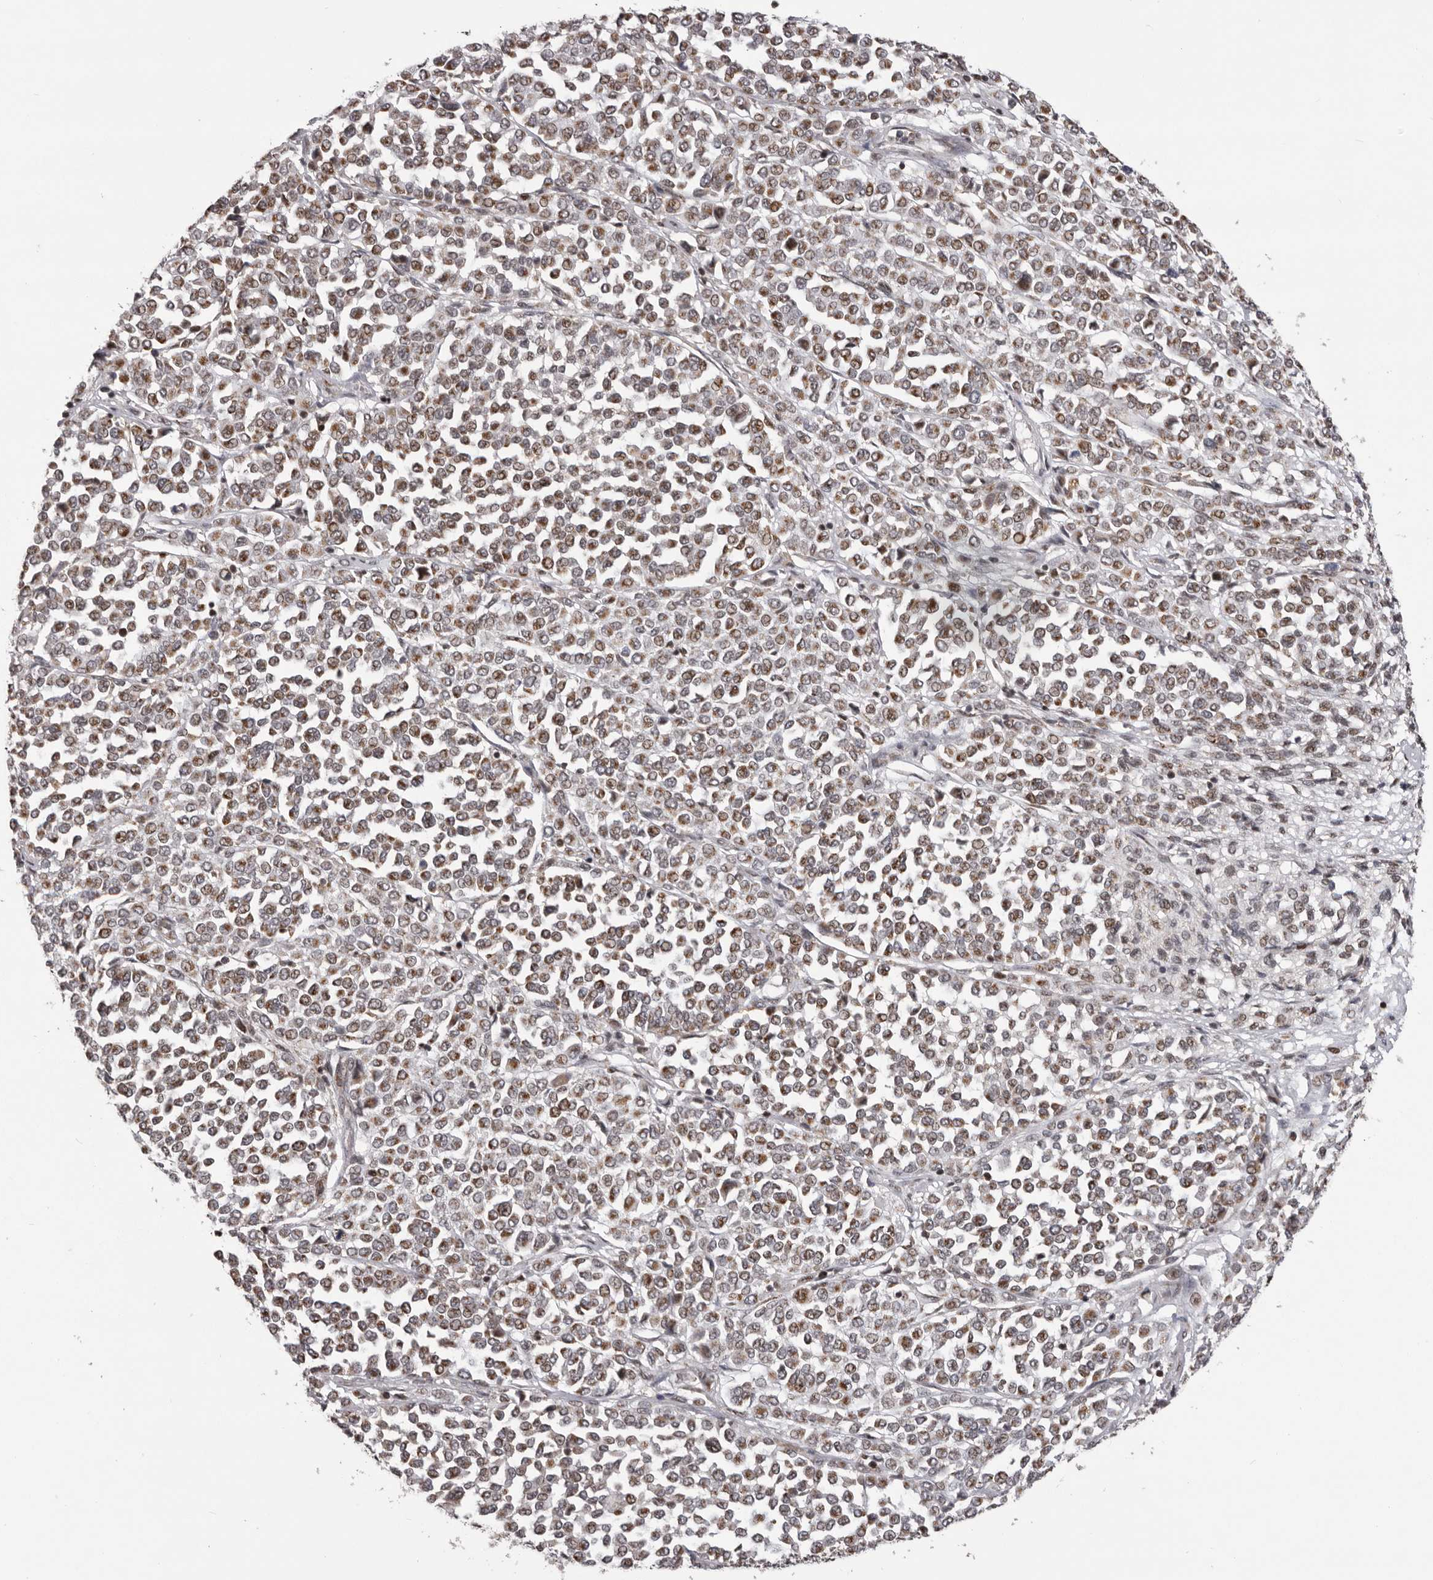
{"staining": {"intensity": "weak", "quantity": ">75%", "location": "cytoplasmic/membranous,nuclear"}, "tissue": "melanoma", "cell_type": "Tumor cells", "image_type": "cancer", "snomed": [{"axis": "morphology", "description": "Malignant melanoma, Metastatic site"}, {"axis": "topography", "description": "Pancreas"}], "caption": "Tumor cells demonstrate low levels of weak cytoplasmic/membranous and nuclear positivity in approximately >75% of cells in human malignant melanoma (metastatic site).", "gene": "C17orf99", "patient": {"sex": "female", "age": 30}}